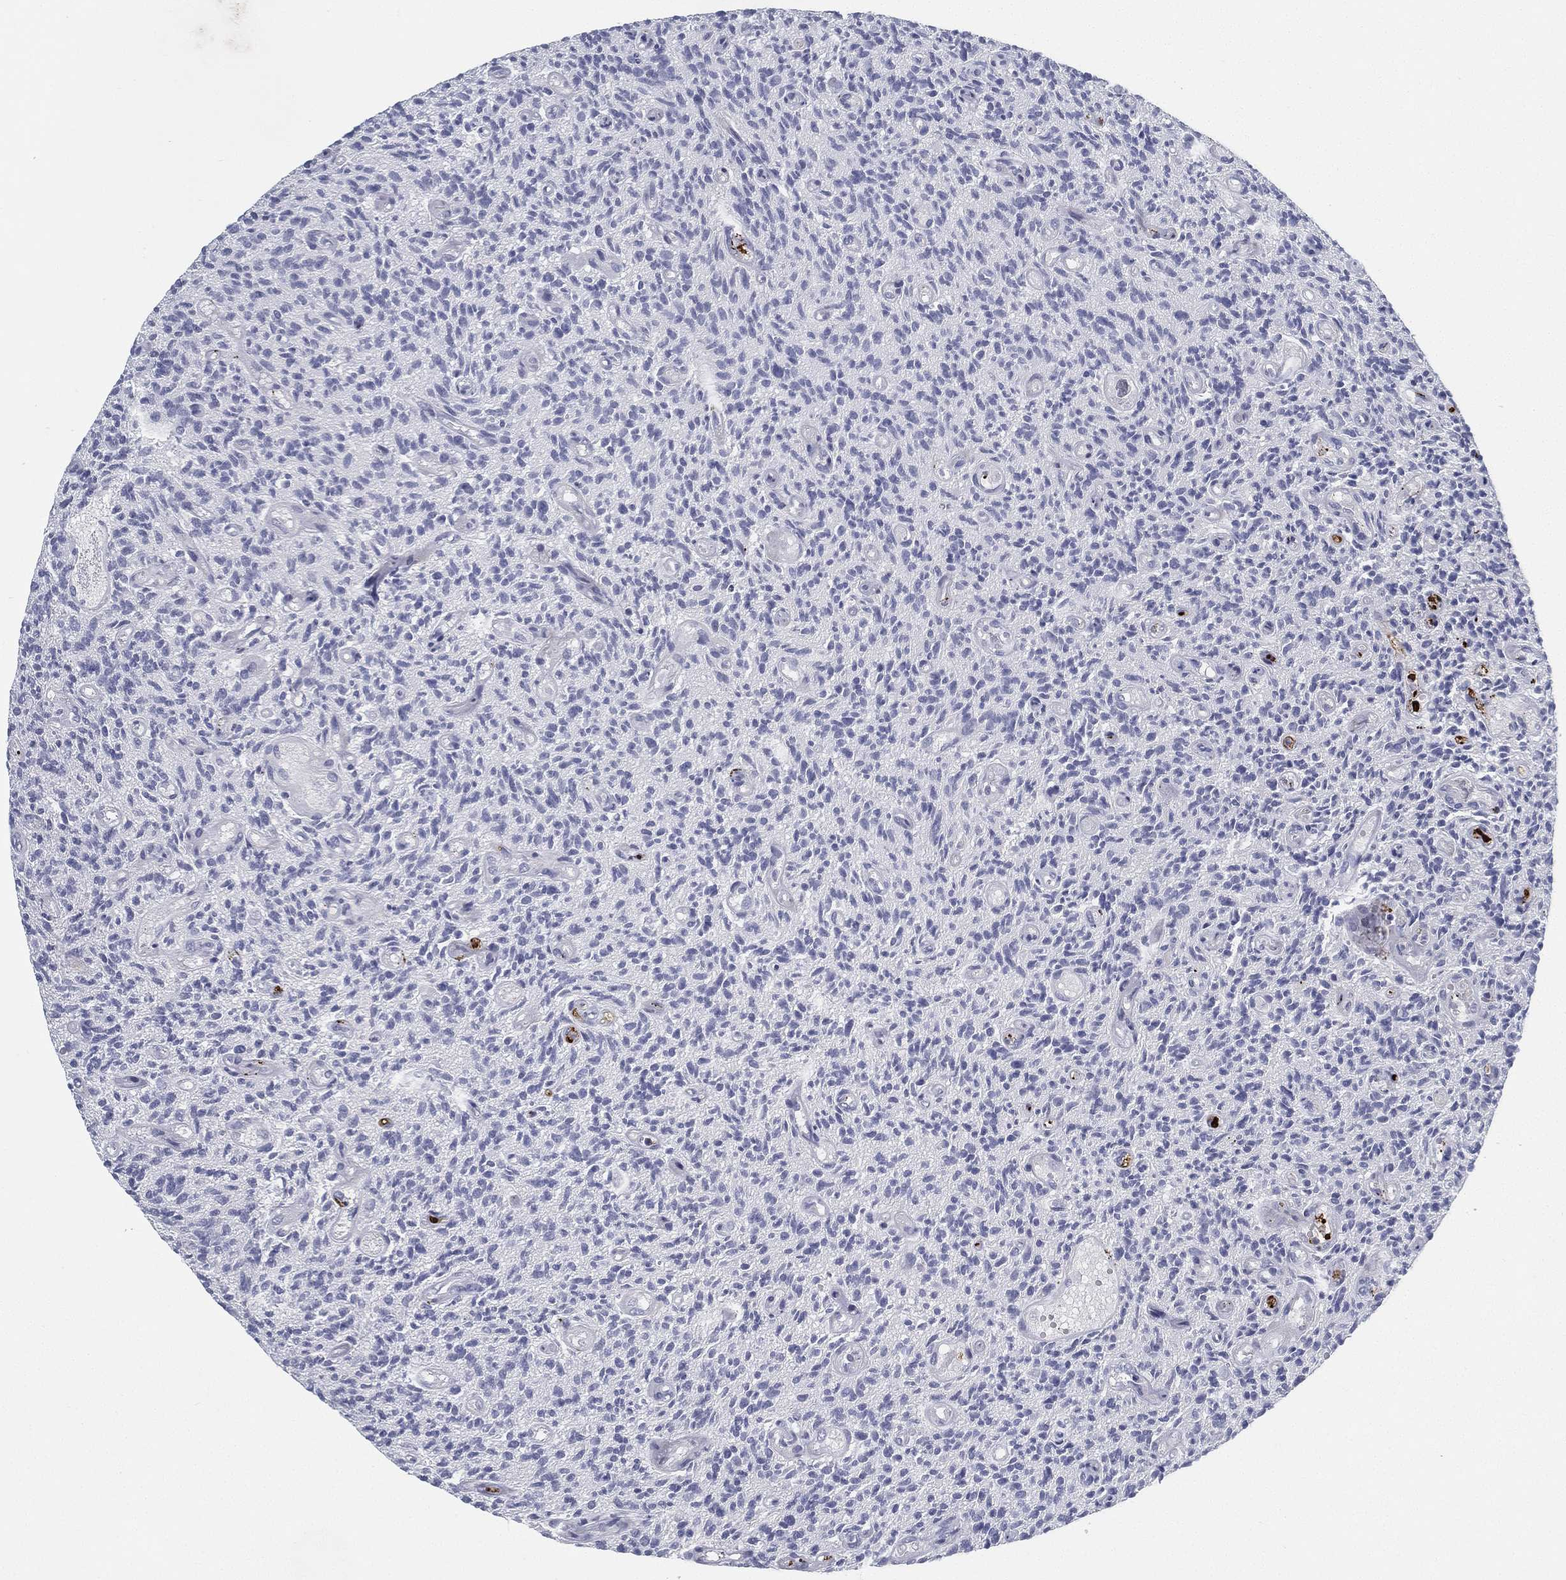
{"staining": {"intensity": "negative", "quantity": "none", "location": "none"}, "tissue": "glioma", "cell_type": "Tumor cells", "image_type": "cancer", "snomed": [{"axis": "morphology", "description": "Glioma, malignant, High grade"}, {"axis": "topography", "description": "Brain"}], "caption": "Immunohistochemistry (IHC) image of neoplastic tissue: high-grade glioma (malignant) stained with DAB (3,3'-diaminobenzidine) displays no significant protein expression in tumor cells. (DAB (3,3'-diaminobenzidine) immunohistochemistry, high magnification).", "gene": "SPPL2C", "patient": {"sex": "male", "age": 64}}